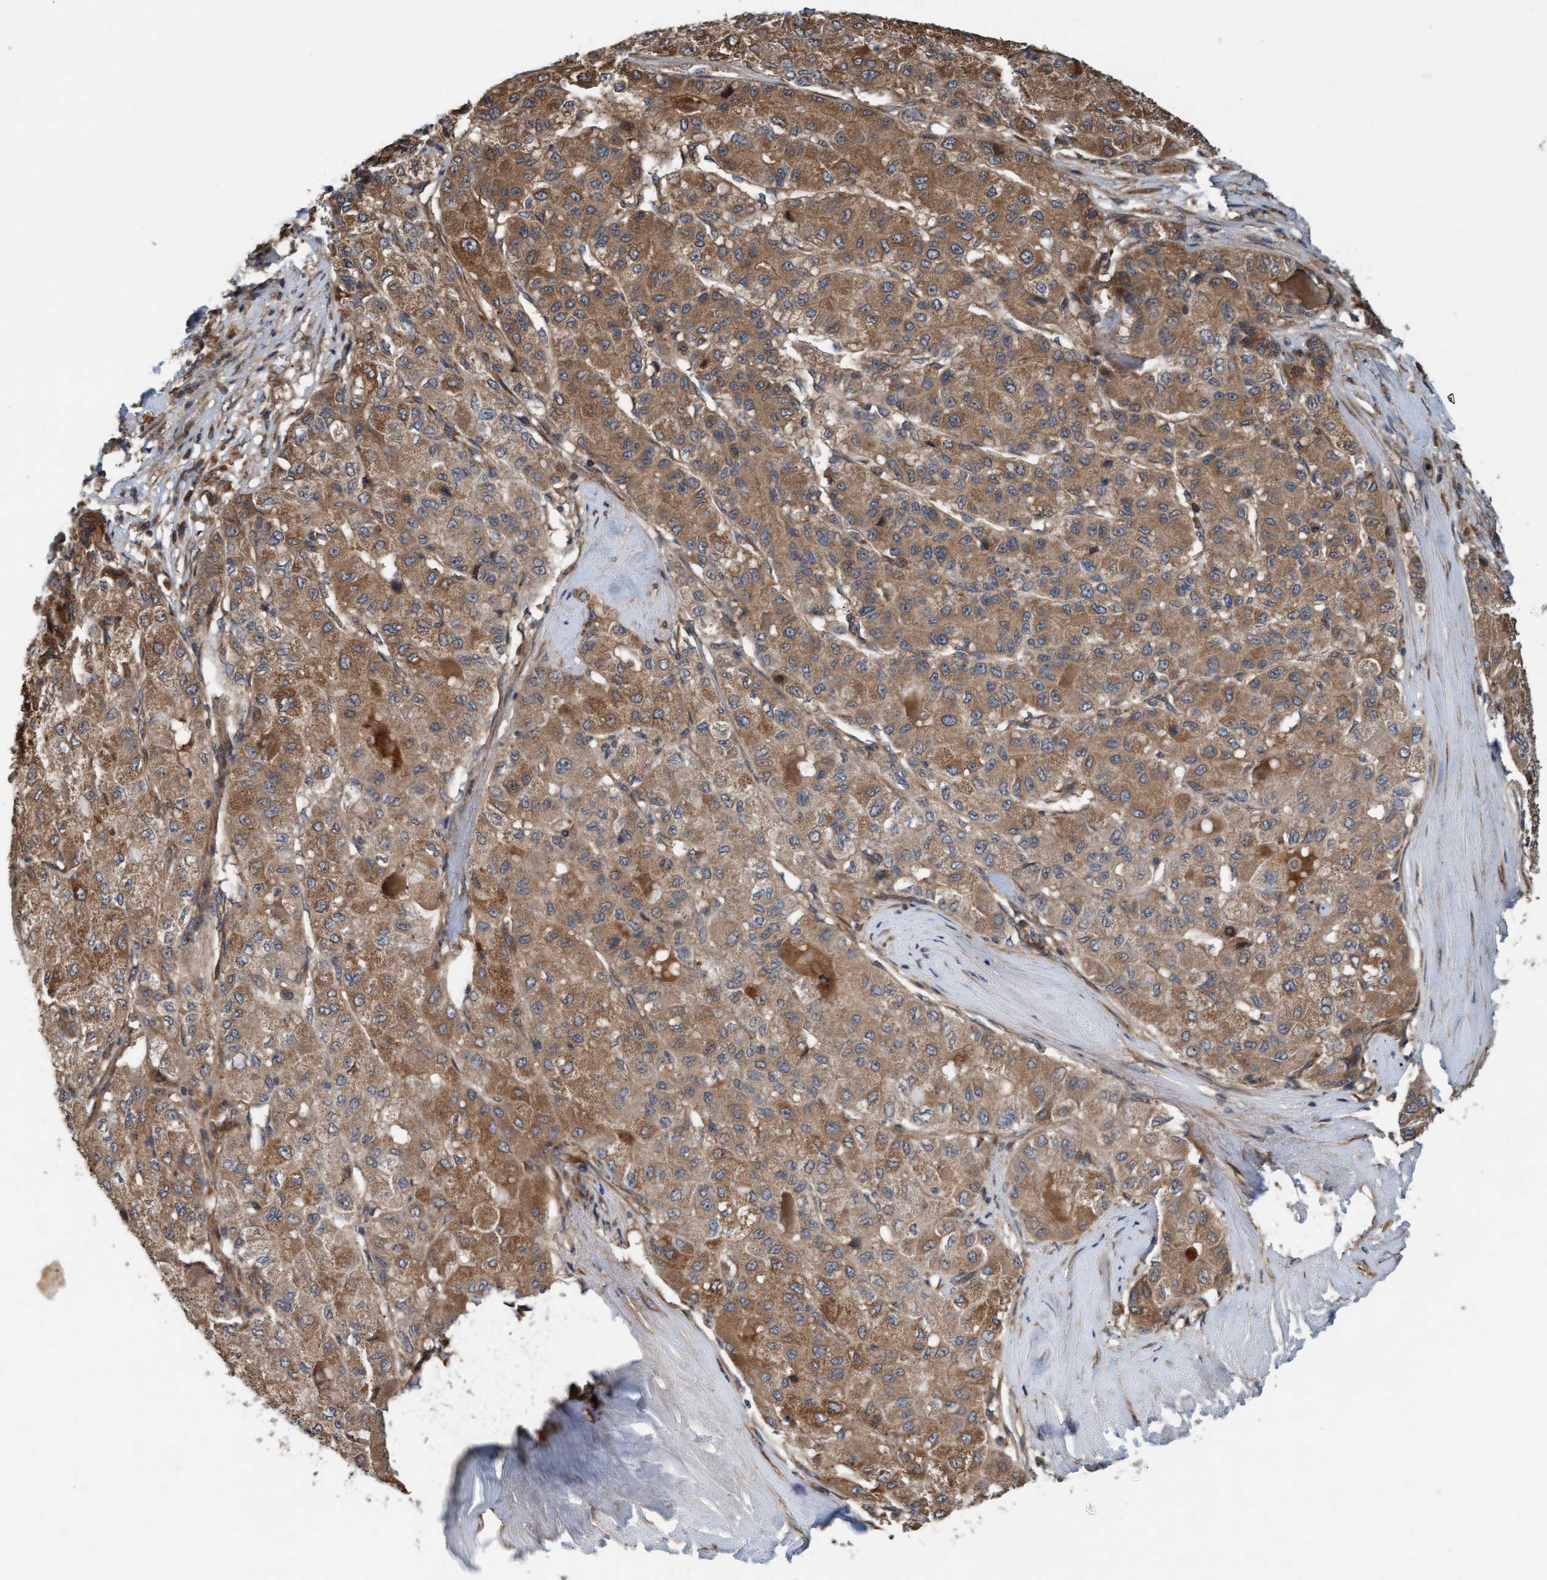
{"staining": {"intensity": "moderate", "quantity": ">75%", "location": "cytoplasmic/membranous"}, "tissue": "liver cancer", "cell_type": "Tumor cells", "image_type": "cancer", "snomed": [{"axis": "morphology", "description": "Carcinoma, Hepatocellular, NOS"}, {"axis": "topography", "description": "Liver"}], "caption": "Brown immunohistochemical staining in human liver hepatocellular carcinoma displays moderate cytoplasmic/membranous positivity in approximately >75% of tumor cells.", "gene": "MLXIP", "patient": {"sex": "male", "age": 80}}